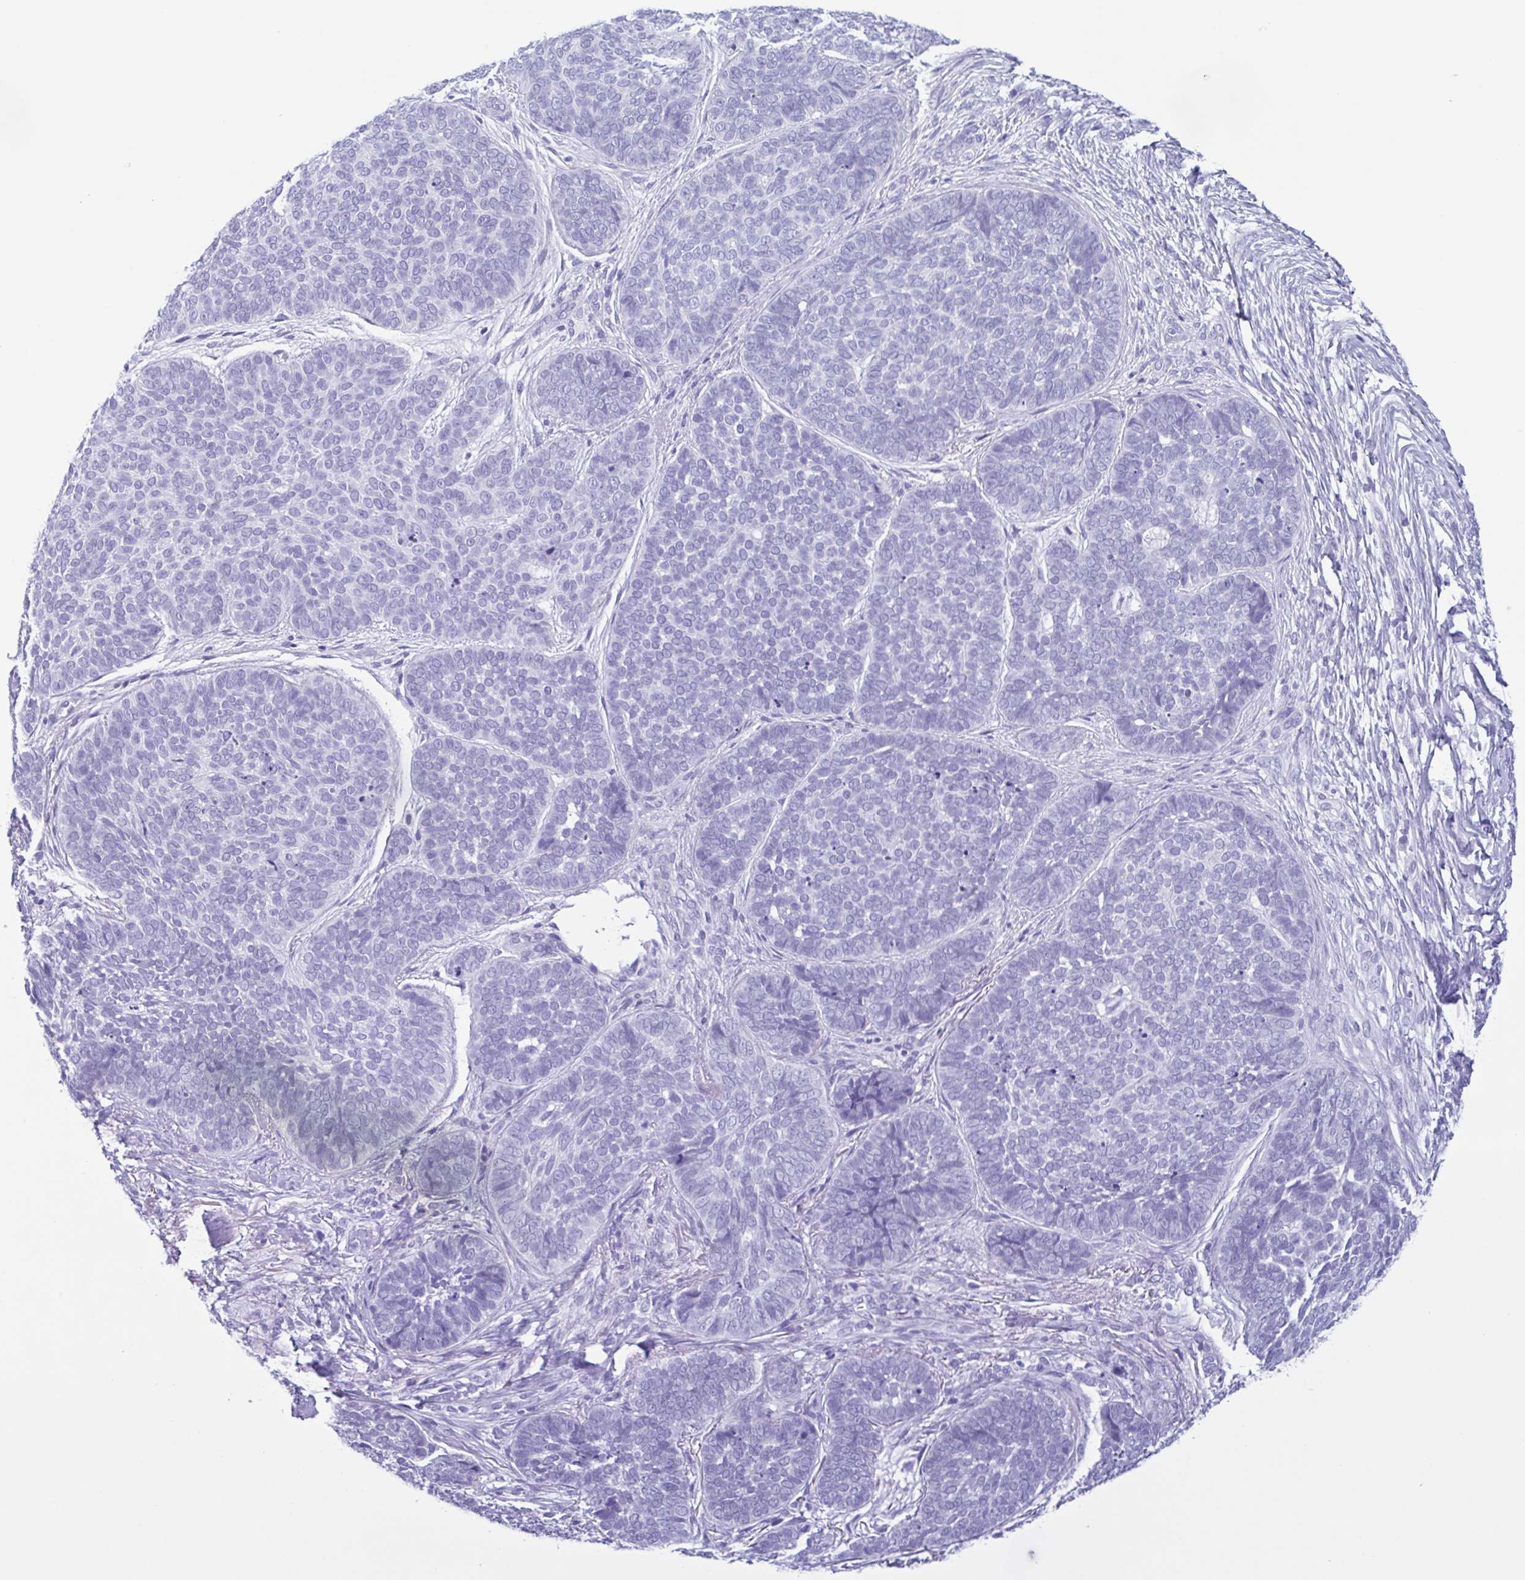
{"staining": {"intensity": "negative", "quantity": "none", "location": "none"}, "tissue": "skin cancer", "cell_type": "Tumor cells", "image_type": "cancer", "snomed": [{"axis": "morphology", "description": "Basal cell carcinoma"}, {"axis": "topography", "description": "Skin"}, {"axis": "topography", "description": "Skin of nose"}], "caption": "IHC of basal cell carcinoma (skin) shows no expression in tumor cells. (DAB (3,3'-diaminobenzidine) immunohistochemistry (IHC), high magnification).", "gene": "INAFM1", "patient": {"sex": "female", "age": 81}}